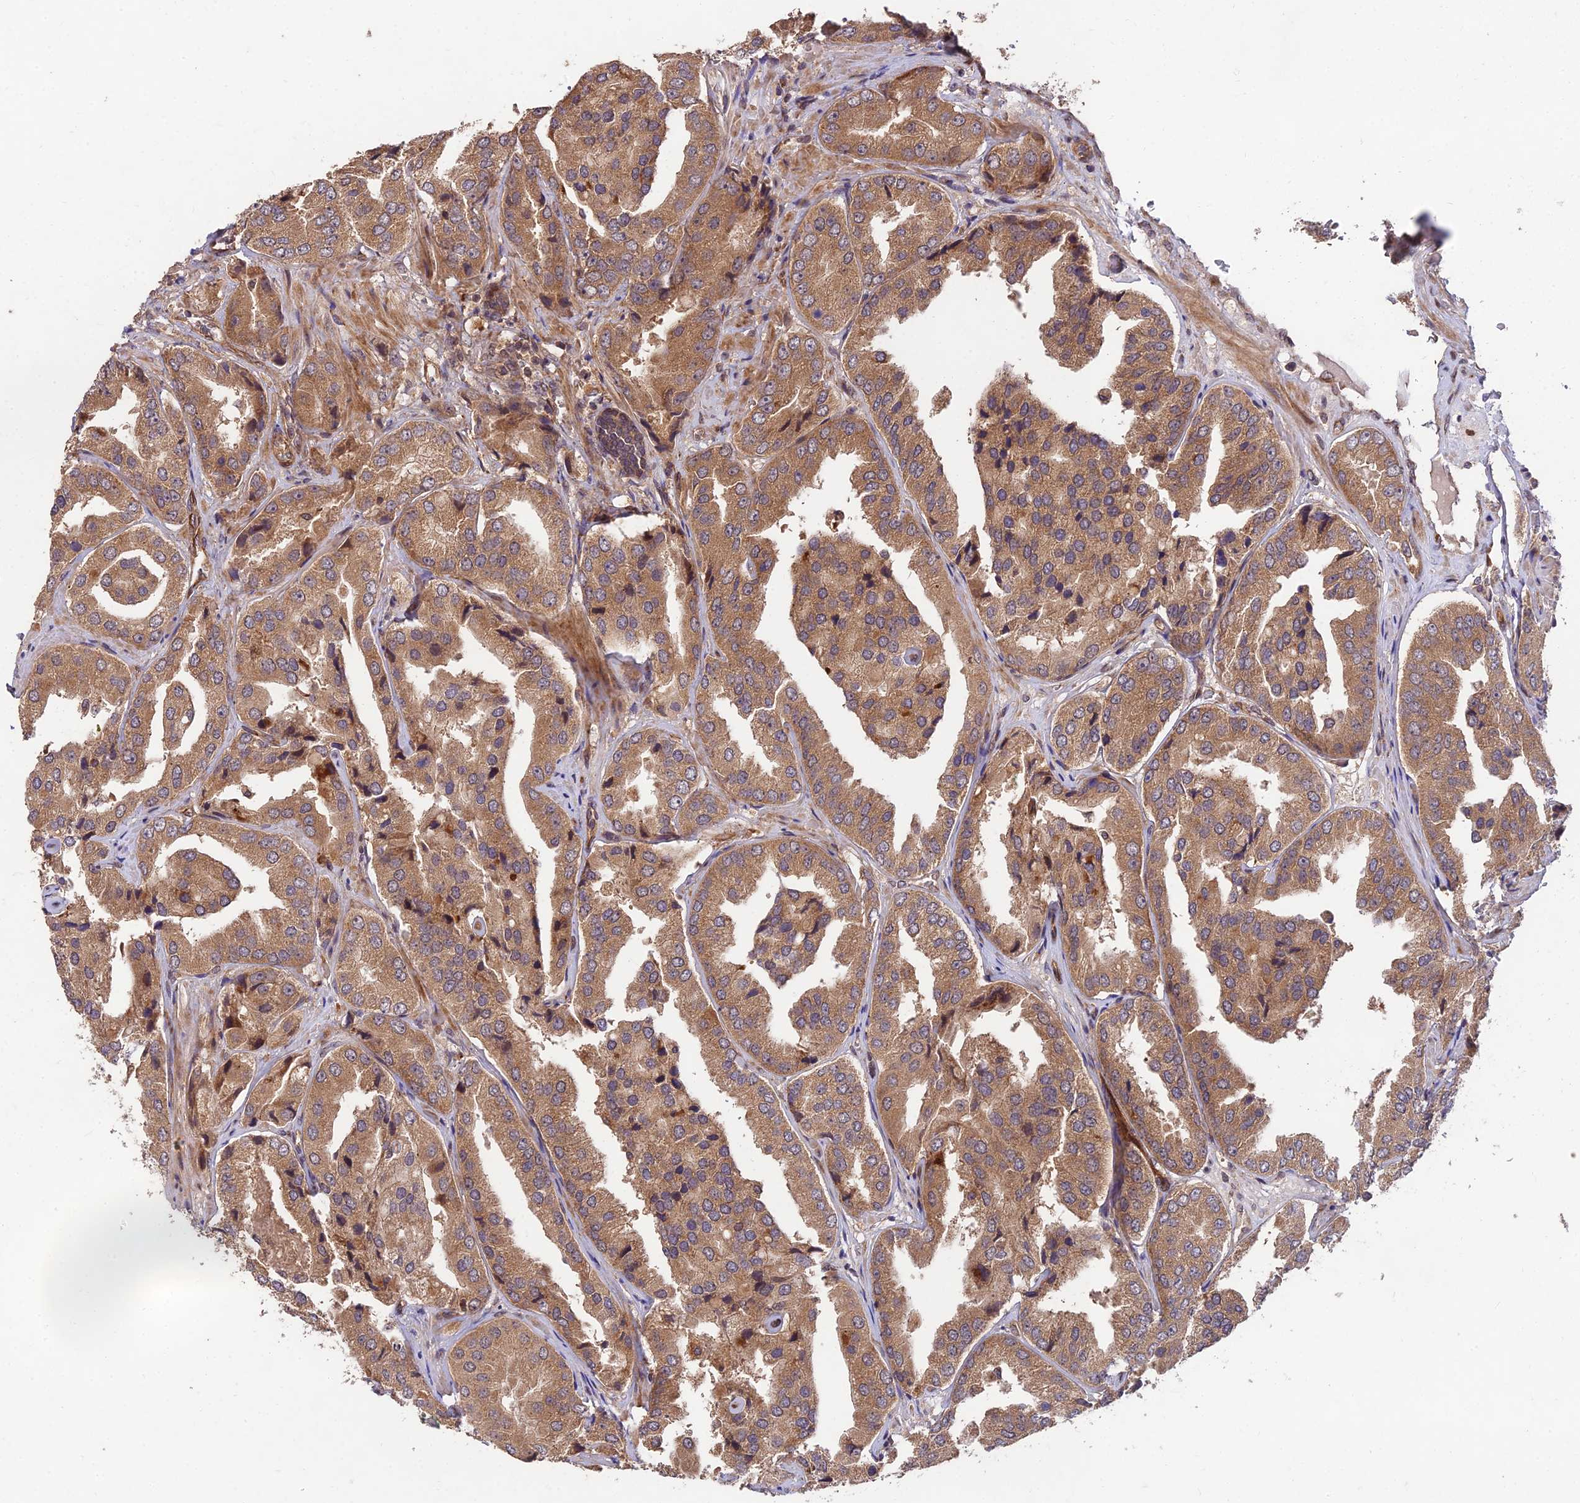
{"staining": {"intensity": "moderate", "quantity": ">75%", "location": "cytoplasmic/membranous"}, "tissue": "prostate cancer", "cell_type": "Tumor cells", "image_type": "cancer", "snomed": [{"axis": "morphology", "description": "Adenocarcinoma, High grade"}, {"axis": "topography", "description": "Prostate"}], "caption": "Tumor cells demonstrate moderate cytoplasmic/membranous staining in approximately >75% of cells in prostate cancer. (brown staining indicates protein expression, while blue staining denotes nuclei).", "gene": "MKKS", "patient": {"sex": "male", "age": 63}}